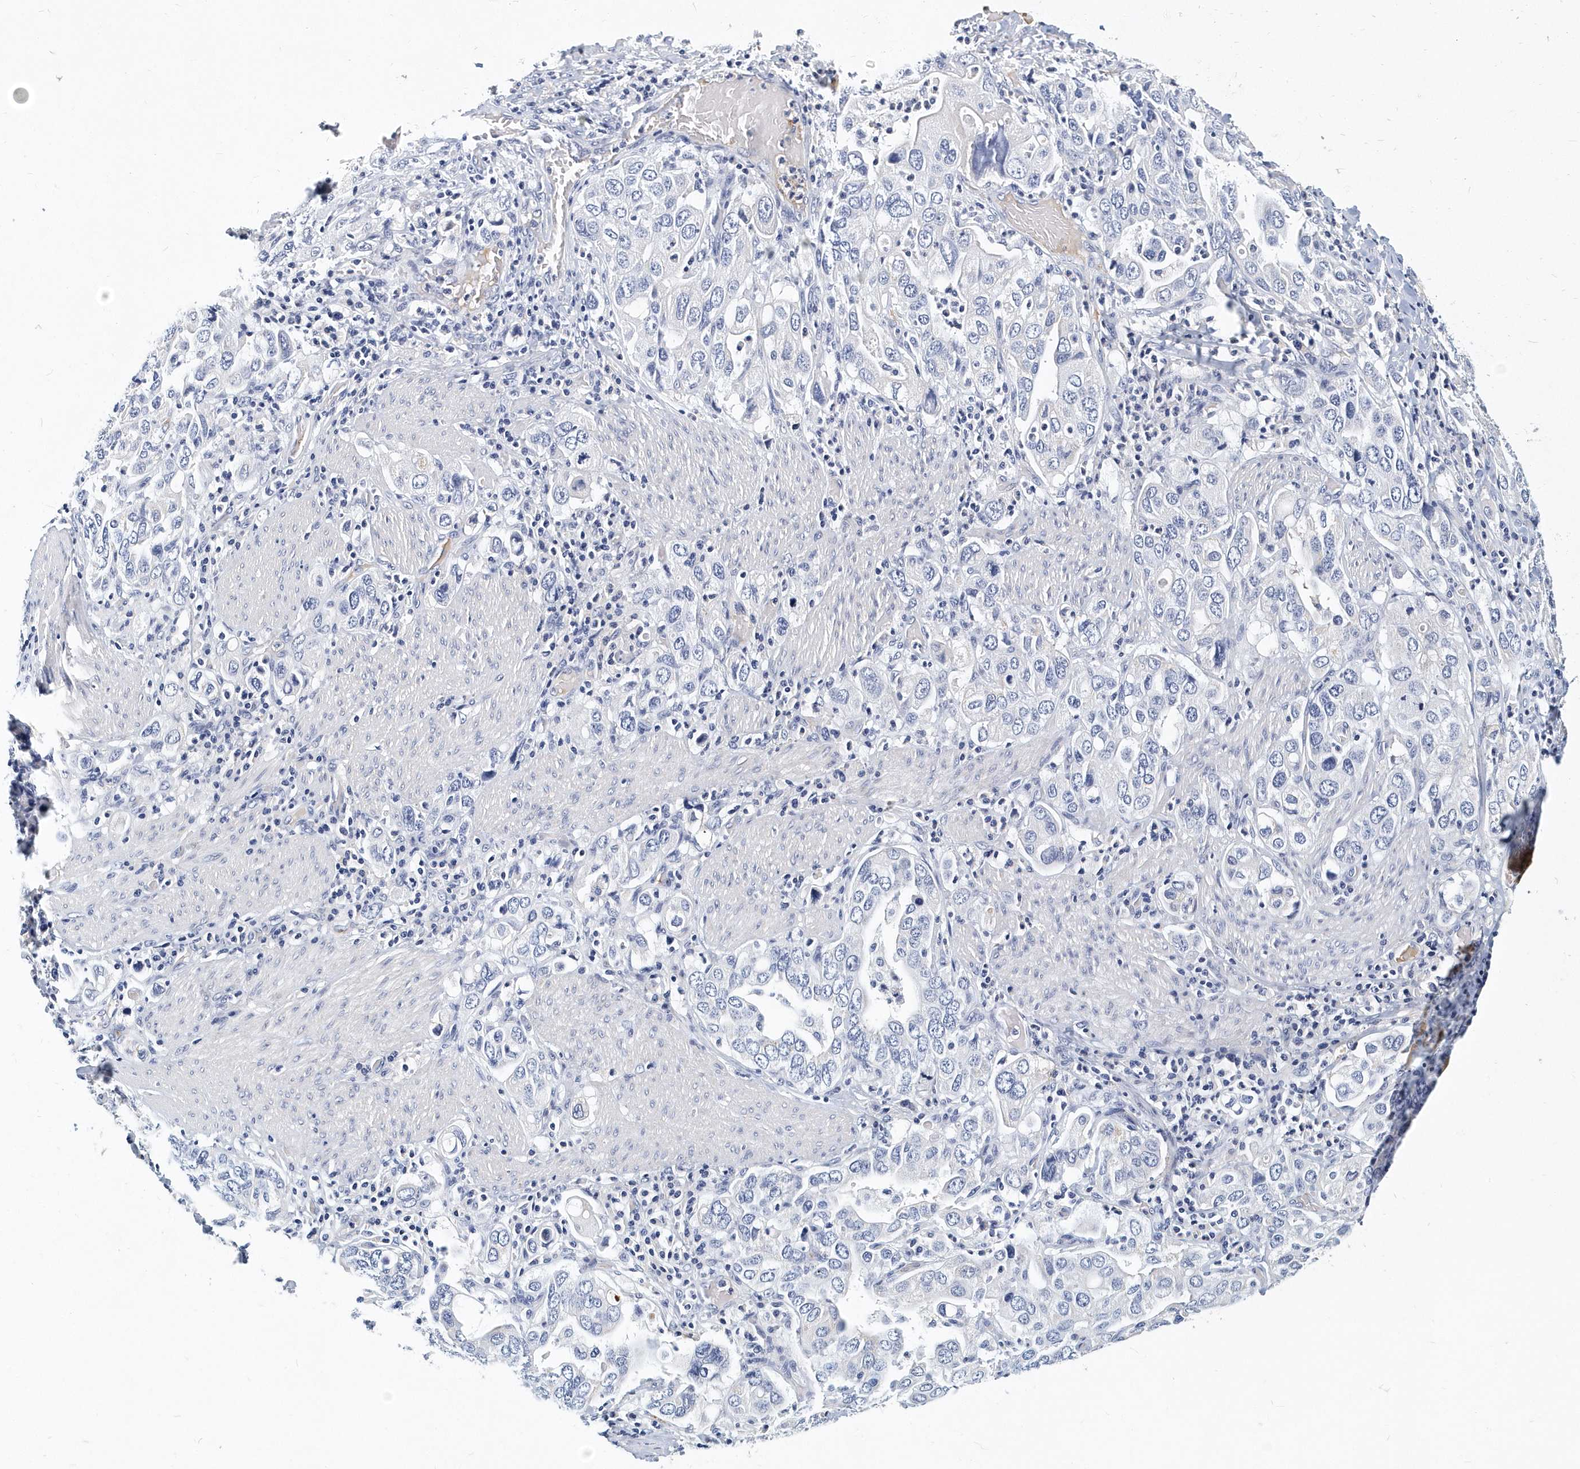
{"staining": {"intensity": "negative", "quantity": "none", "location": "none"}, "tissue": "stomach cancer", "cell_type": "Tumor cells", "image_type": "cancer", "snomed": [{"axis": "morphology", "description": "Adenocarcinoma, NOS"}, {"axis": "topography", "description": "Stomach, upper"}], "caption": "IHC image of human stomach adenocarcinoma stained for a protein (brown), which reveals no staining in tumor cells.", "gene": "ITGA2B", "patient": {"sex": "male", "age": 62}}